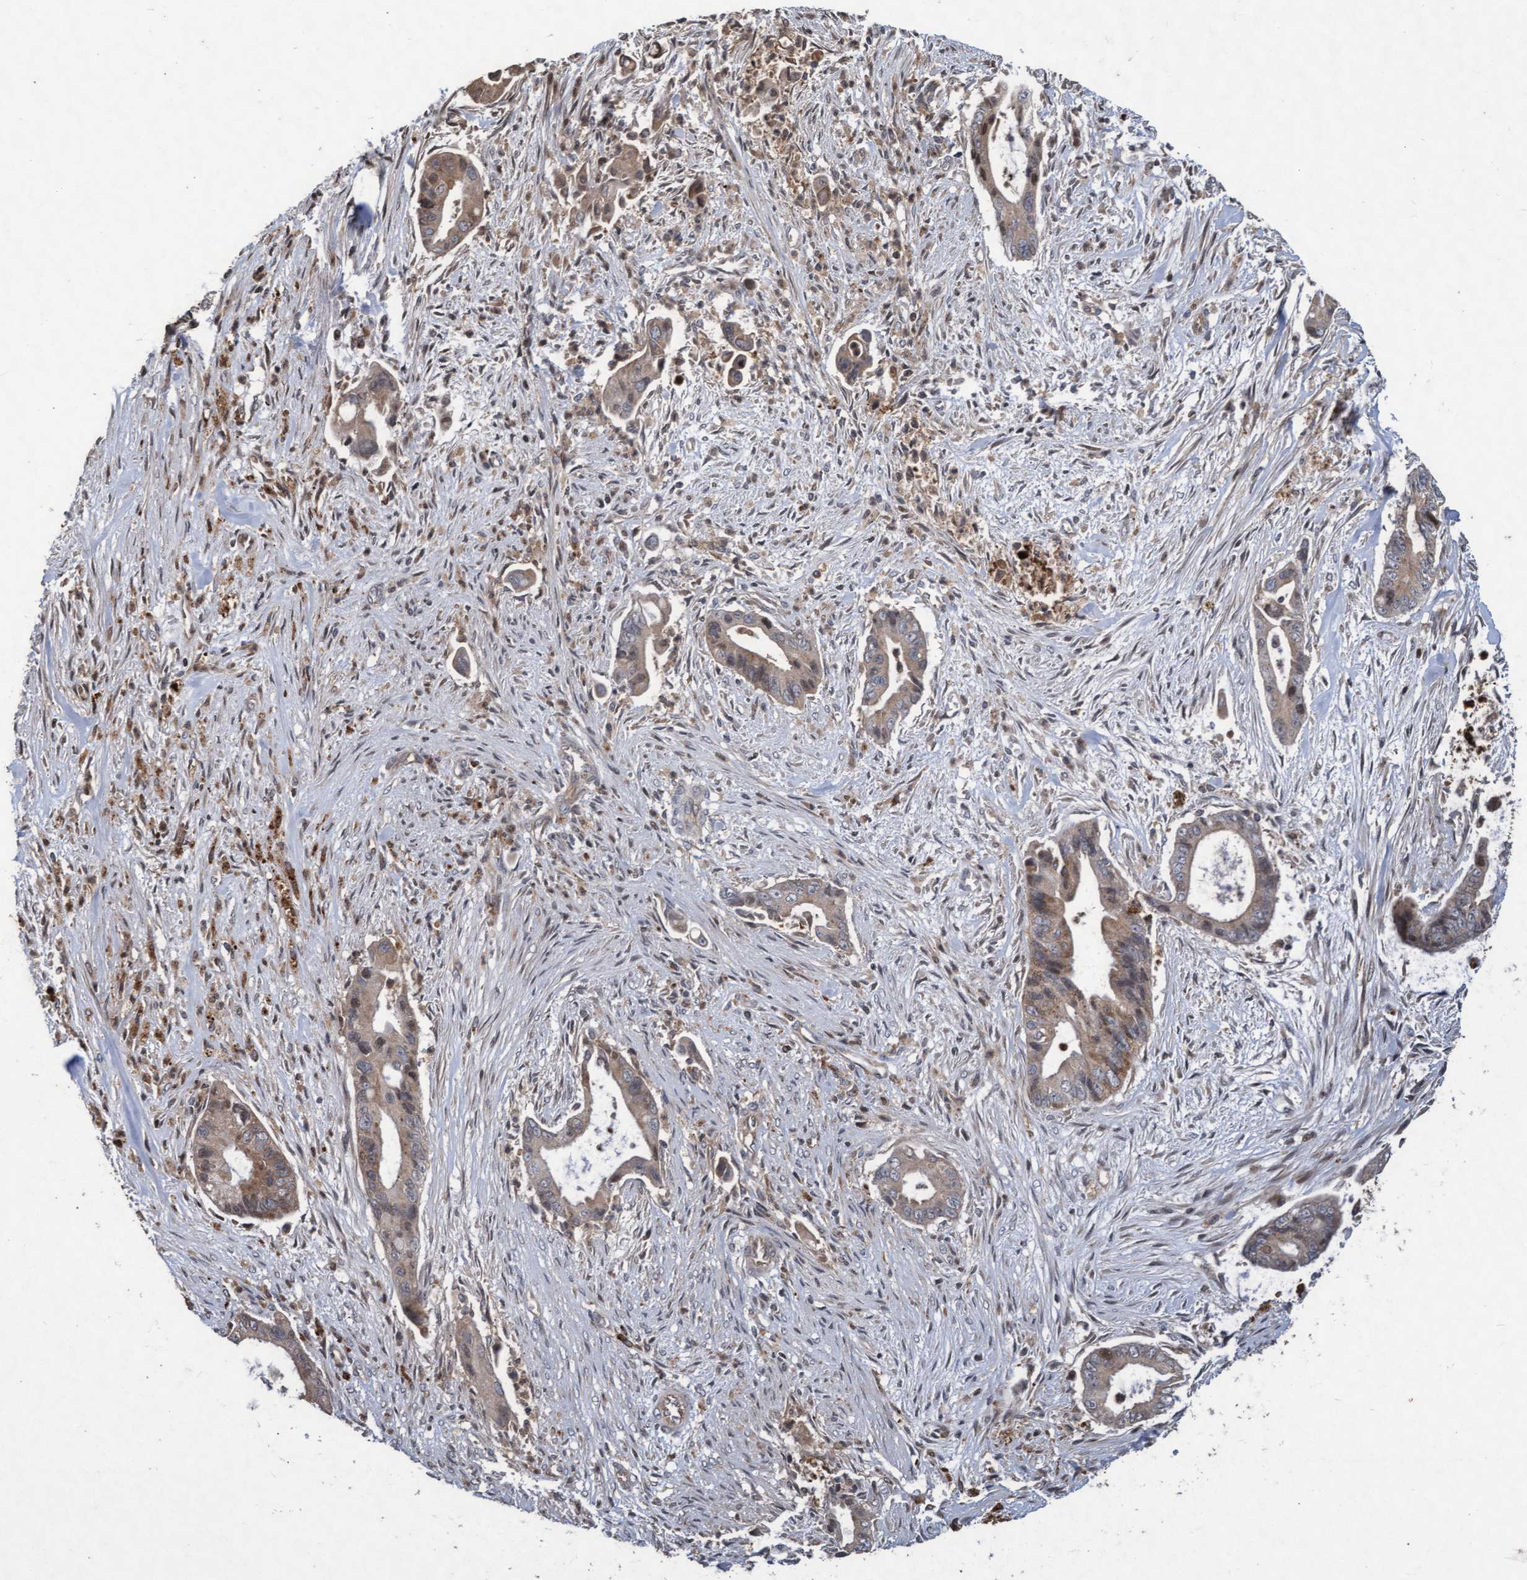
{"staining": {"intensity": "moderate", "quantity": "25%-75%", "location": "cytoplasmic/membranous,nuclear"}, "tissue": "liver cancer", "cell_type": "Tumor cells", "image_type": "cancer", "snomed": [{"axis": "morphology", "description": "Cholangiocarcinoma"}, {"axis": "topography", "description": "Liver"}], "caption": "Brown immunohistochemical staining in human liver cancer shows moderate cytoplasmic/membranous and nuclear expression in approximately 25%-75% of tumor cells.", "gene": "KCNC2", "patient": {"sex": "female", "age": 55}}